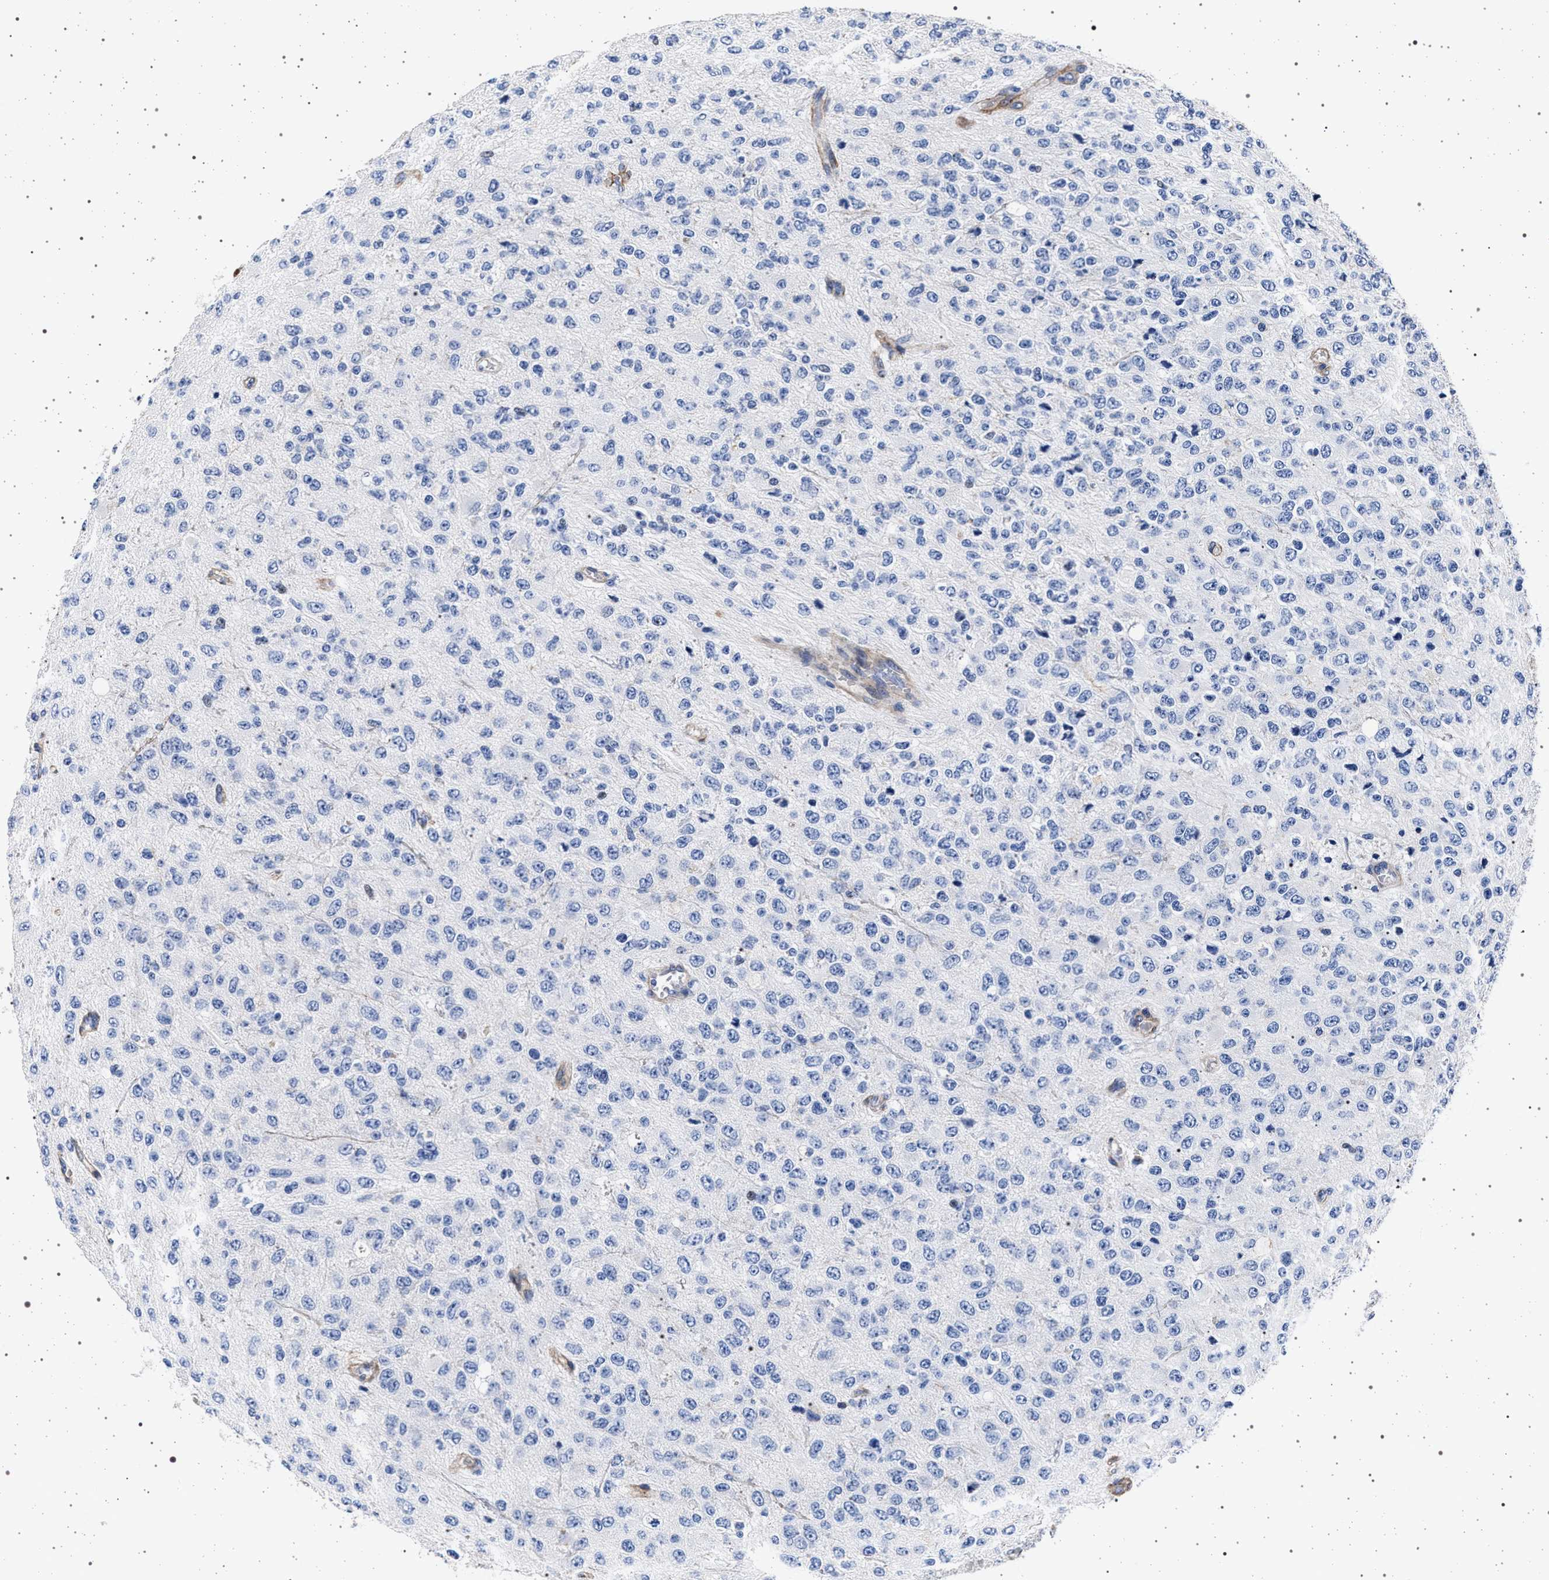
{"staining": {"intensity": "negative", "quantity": "none", "location": "none"}, "tissue": "glioma", "cell_type": "Tumor cells", "image_type": "cancer", "snomed": [{"axis": "morphology", "description": "Glioma, malignant, High grade"}, {"axis": "topography", "description": "pancreas cauda"}], "caption": "Immunohistochemical staining of glioma demonstrates no significant positivity in tumor cells.", "gene": "SLC9A1", "patient": {"sex": "male", "age": 60}}